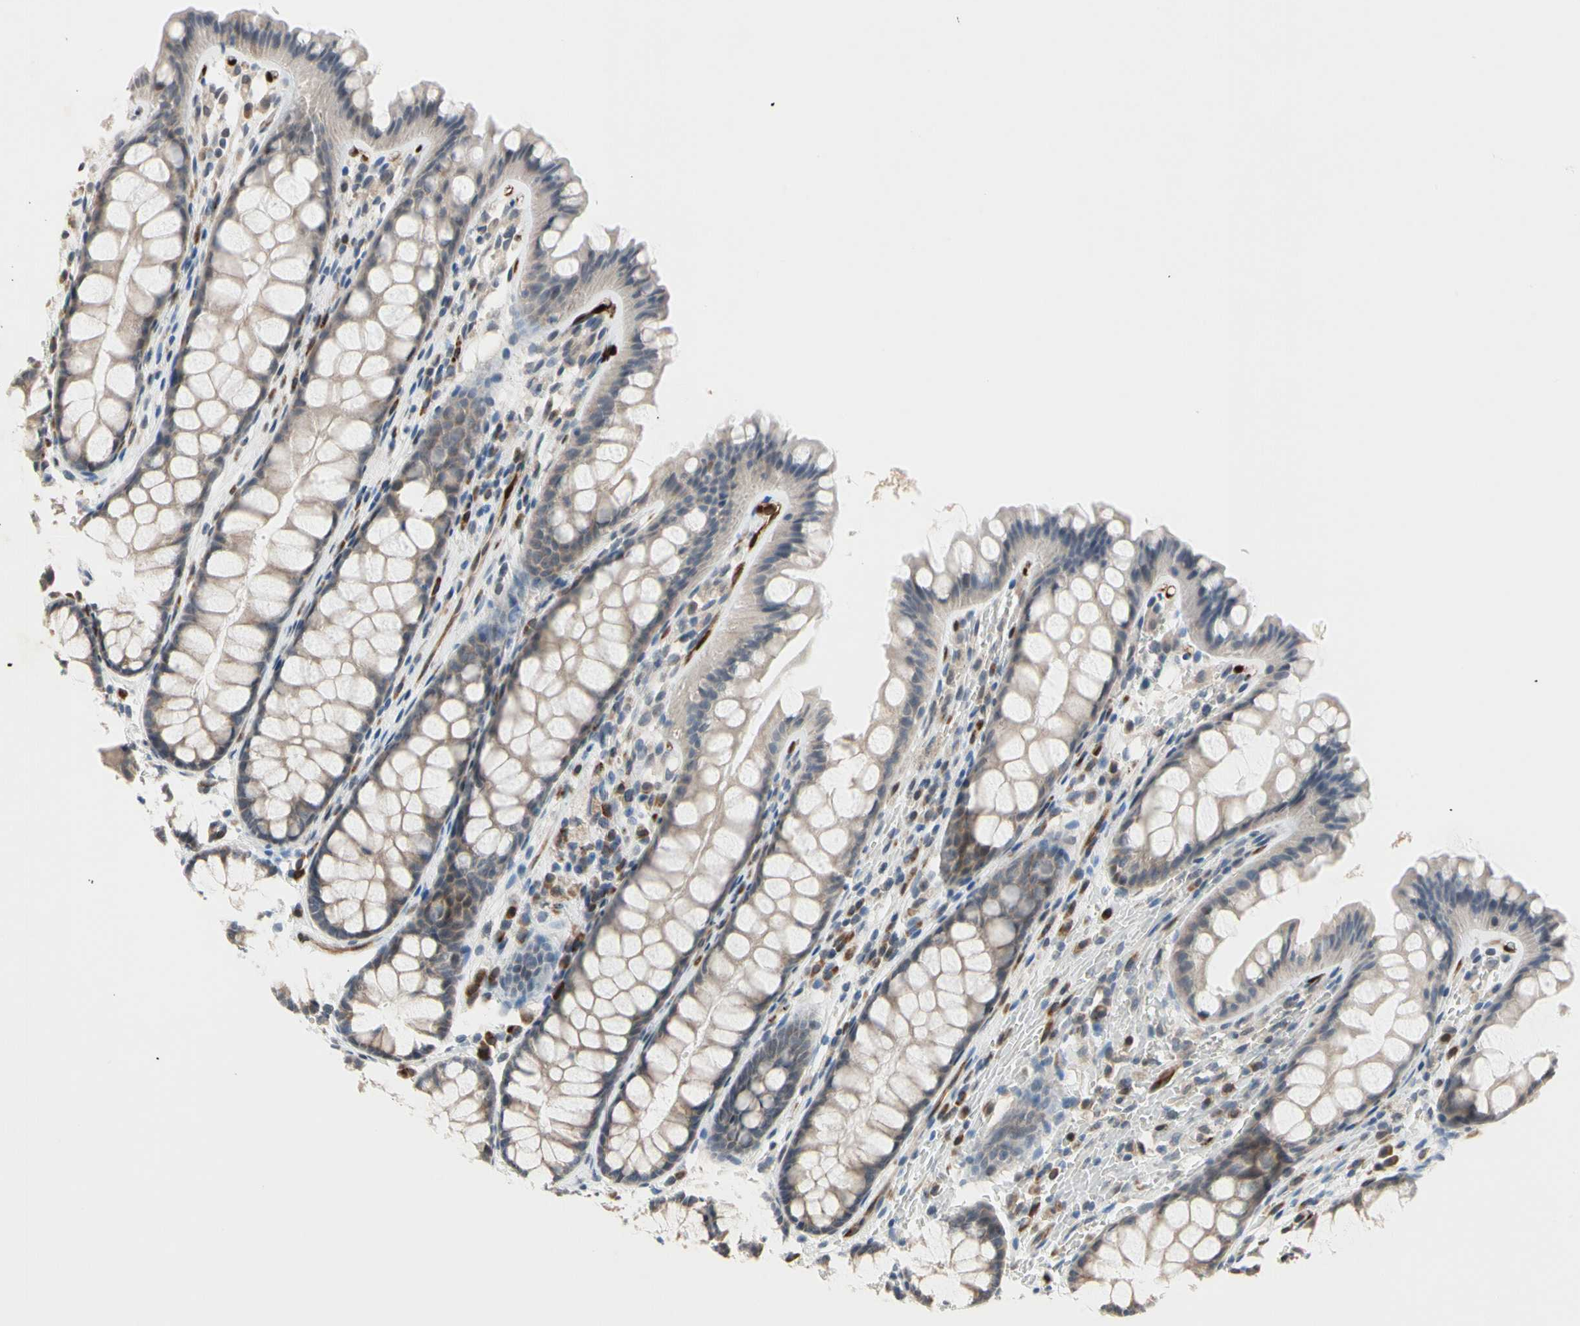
{"staining": {"intensity": "weak", "quantity": ">75%", "location": "cytoplasmic/membranous"}, "tissue": "colon", "cell_type": "Endothelial cells", "image_type": "normal", "snomed": [{"axis": "morphology", "description": "Normal tissue, NOS"}, {"axis": "topography", "description": "Colon"}], "caption": "A high-resolution image shows IHC staining of unremarkable colon, which shows weak cytoplasmic/membranous positivity in approximately >75% of endothelial cells.", "gene": "MARK1", "patient": {"sex": "female", "age": 55}}